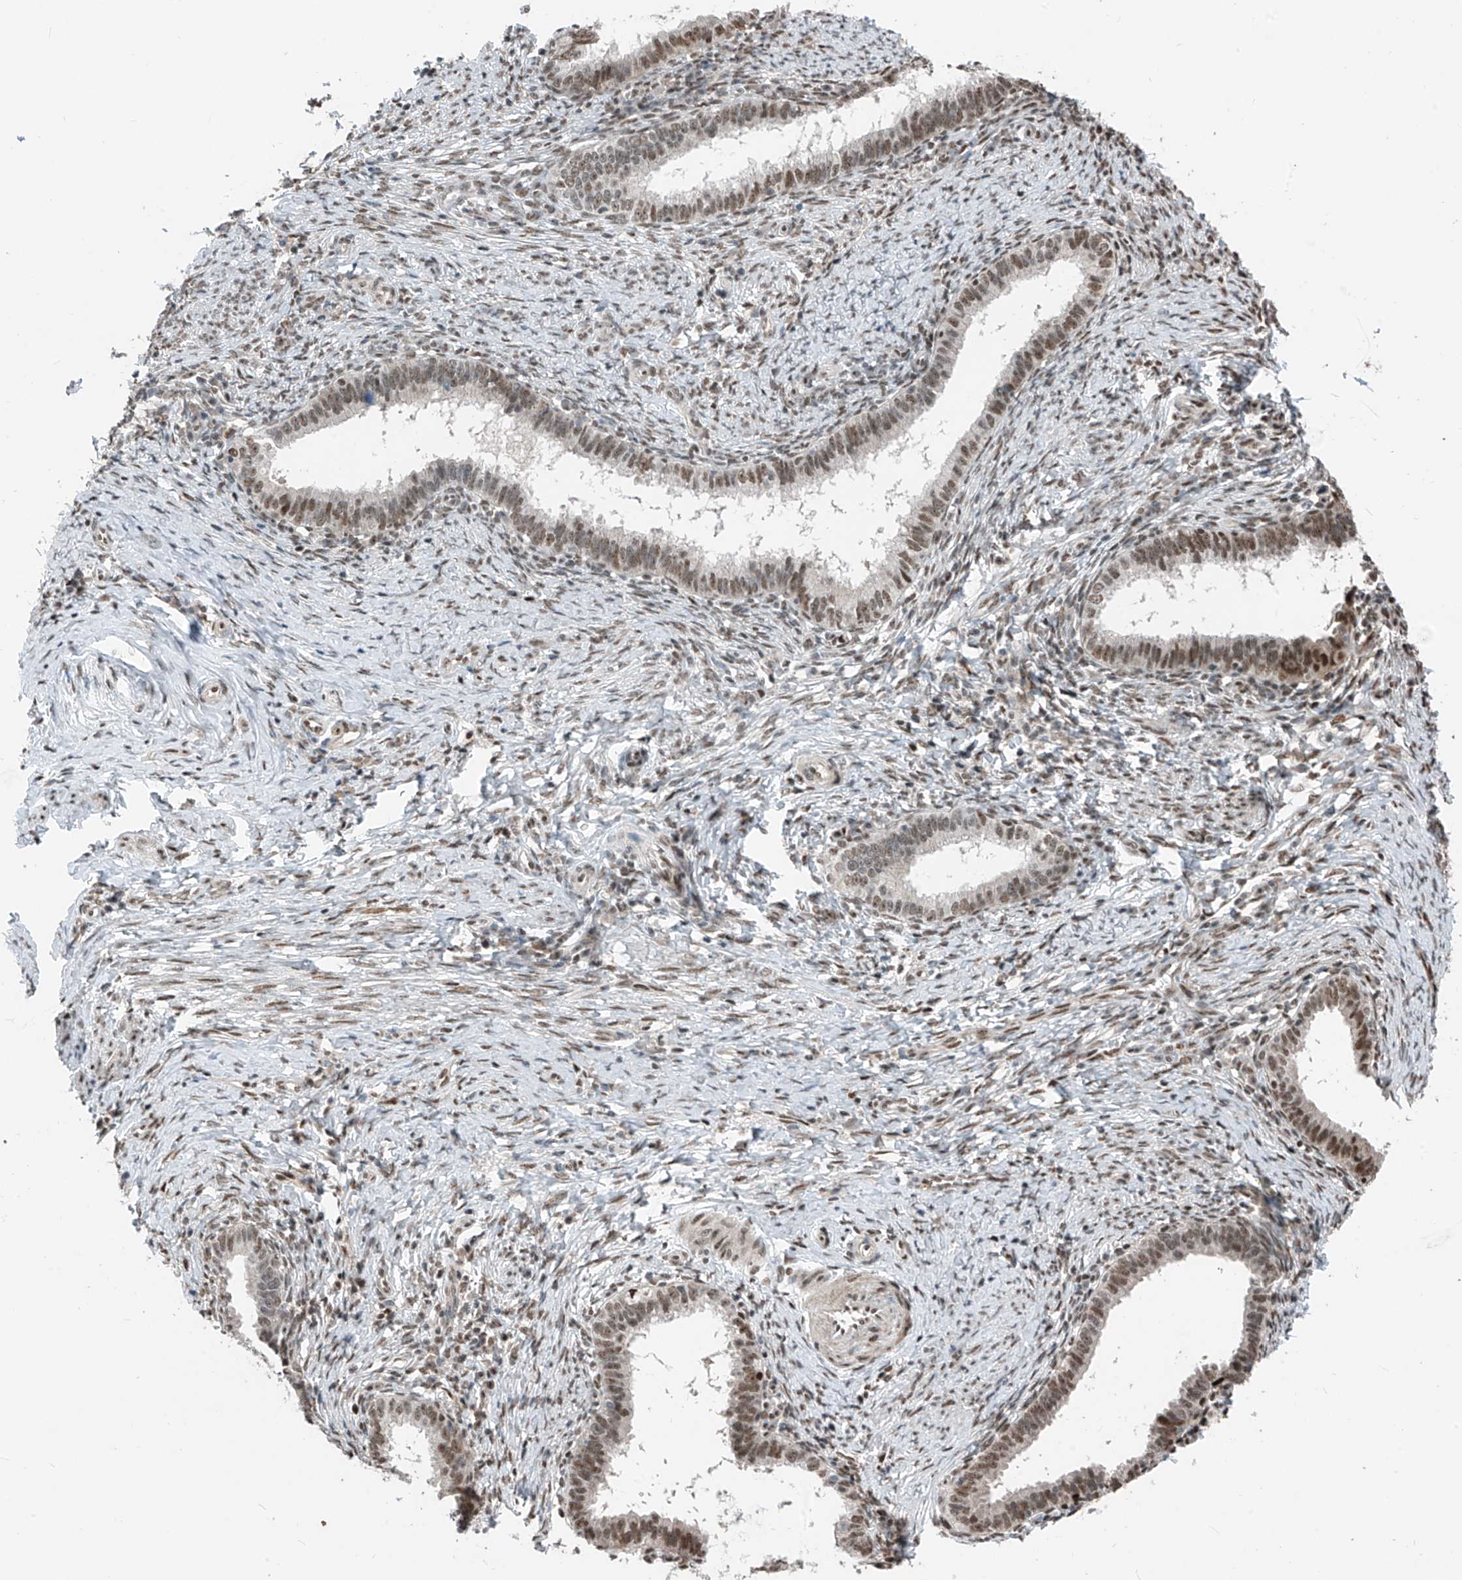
{"staining": {"intensity": "moderate", "quantity": ">75%", "location": "nuclear"}, "tissue": "cervical cancer", "cell_type": "Tumor cells", "image_type": "cancer", "snomed": [{"axis": "morphology", "description": "Adenocarcinoma, NOS"}, {"axis": "topography", "description": "Cervix"}], "caption": "Cervical cancer (adenocarcinoma) tissue shows moderate nuclear staining in approximately >75% of tumor cells", "gene": "RBP7", "patient": {"sex": "female", "age": 36}}